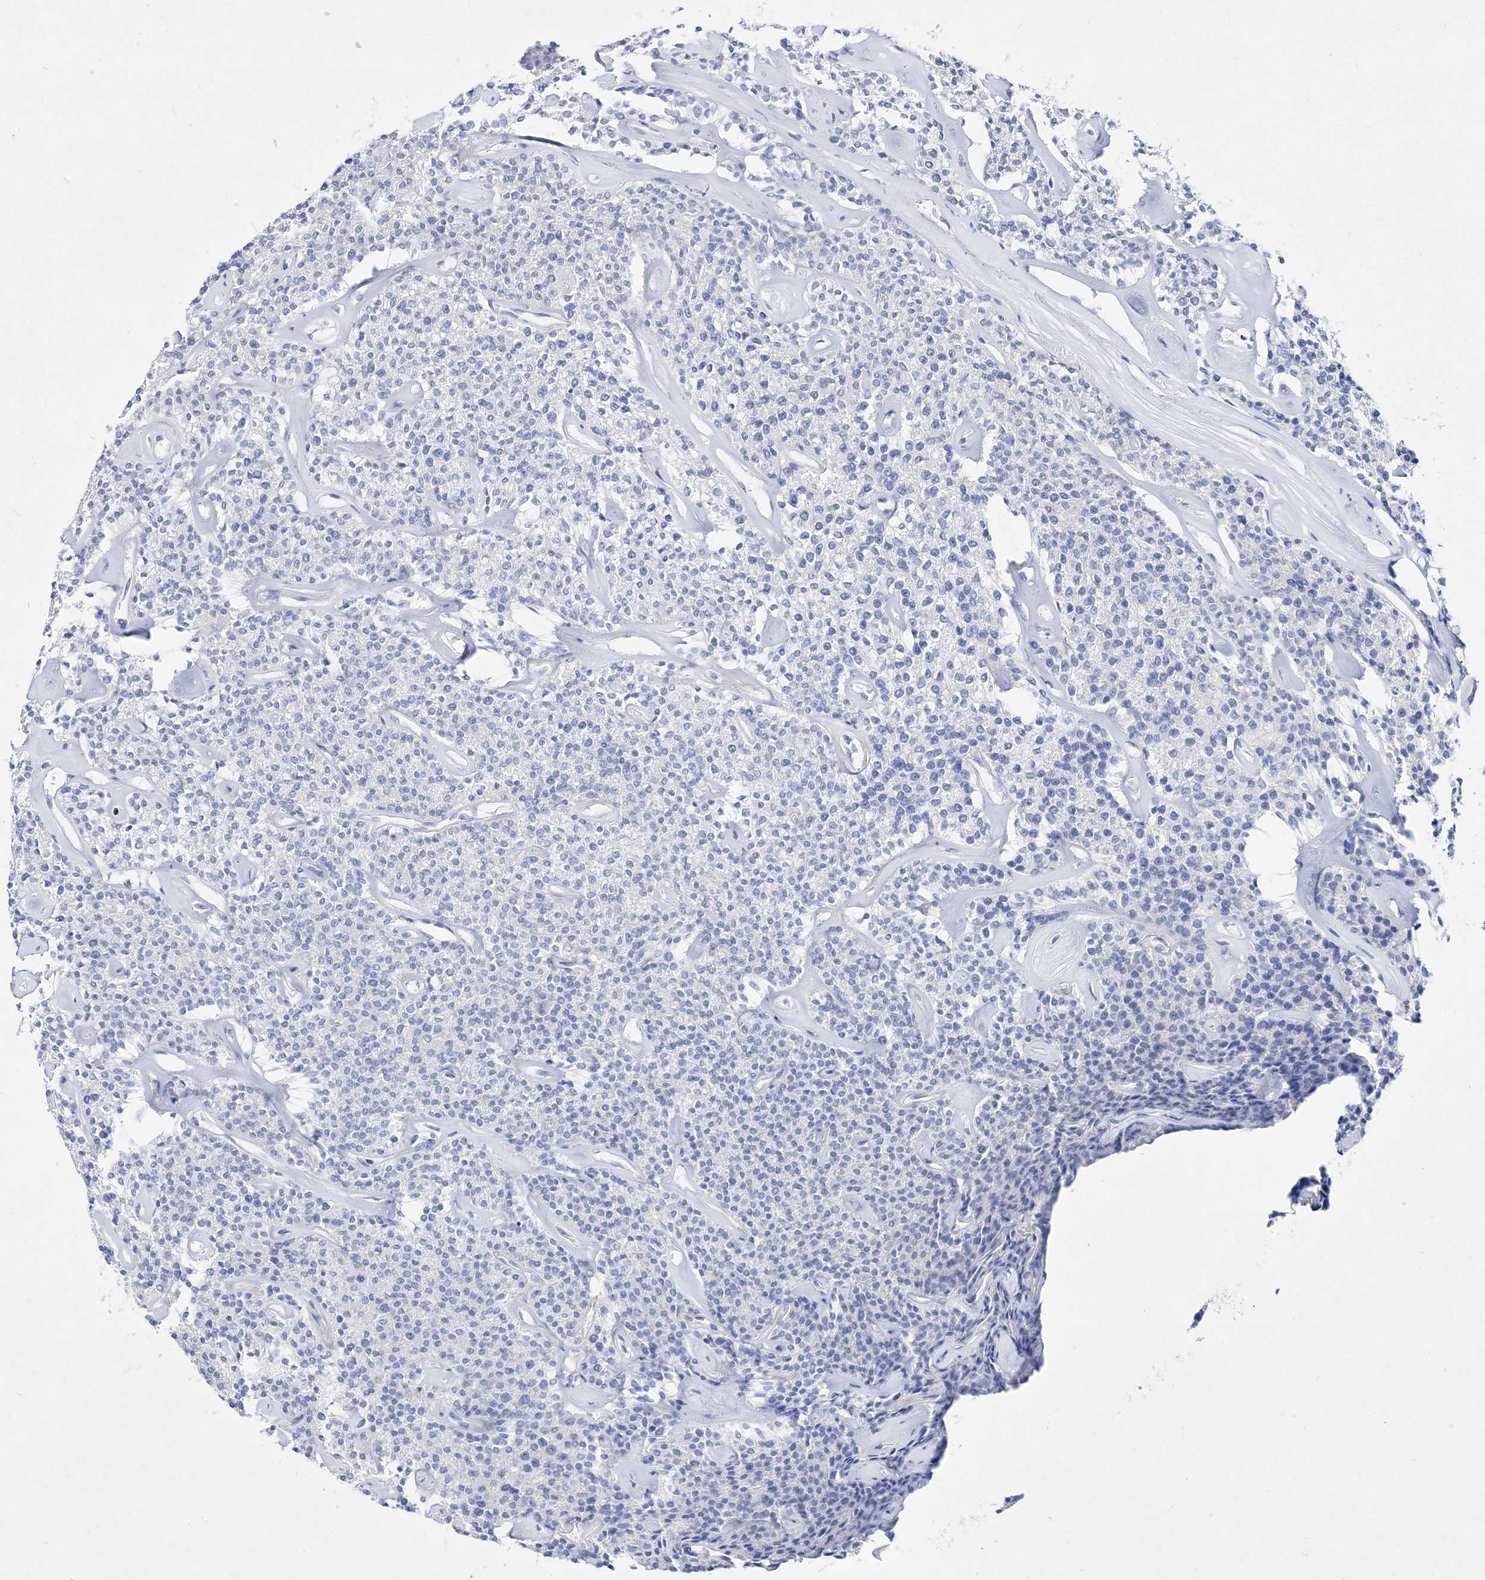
{"staining": {"intensity": "negative", "quantity": "none", "location": "none"}, "tissue": "parathyroid gland", "cell_type": "Glandular cells", "image_type": "normal", "snomed": [{"axis": "morphology", "description": "Normal tissue, NOS"}, {"axis": "topography", "description": "Parathyroid gland"}], "caption": "High power microscopy photomicrograph of an immunohistochemistry histopathology image of normal parathyroid gland, revealing no significant positivity in glandular cells. (DAB (3,3'-diaminobenzidine) IHC visualized using brightfield microscopy, high magnification).", "gene": "SPINK7", "patient": {"sex": "male", "age": 46}}